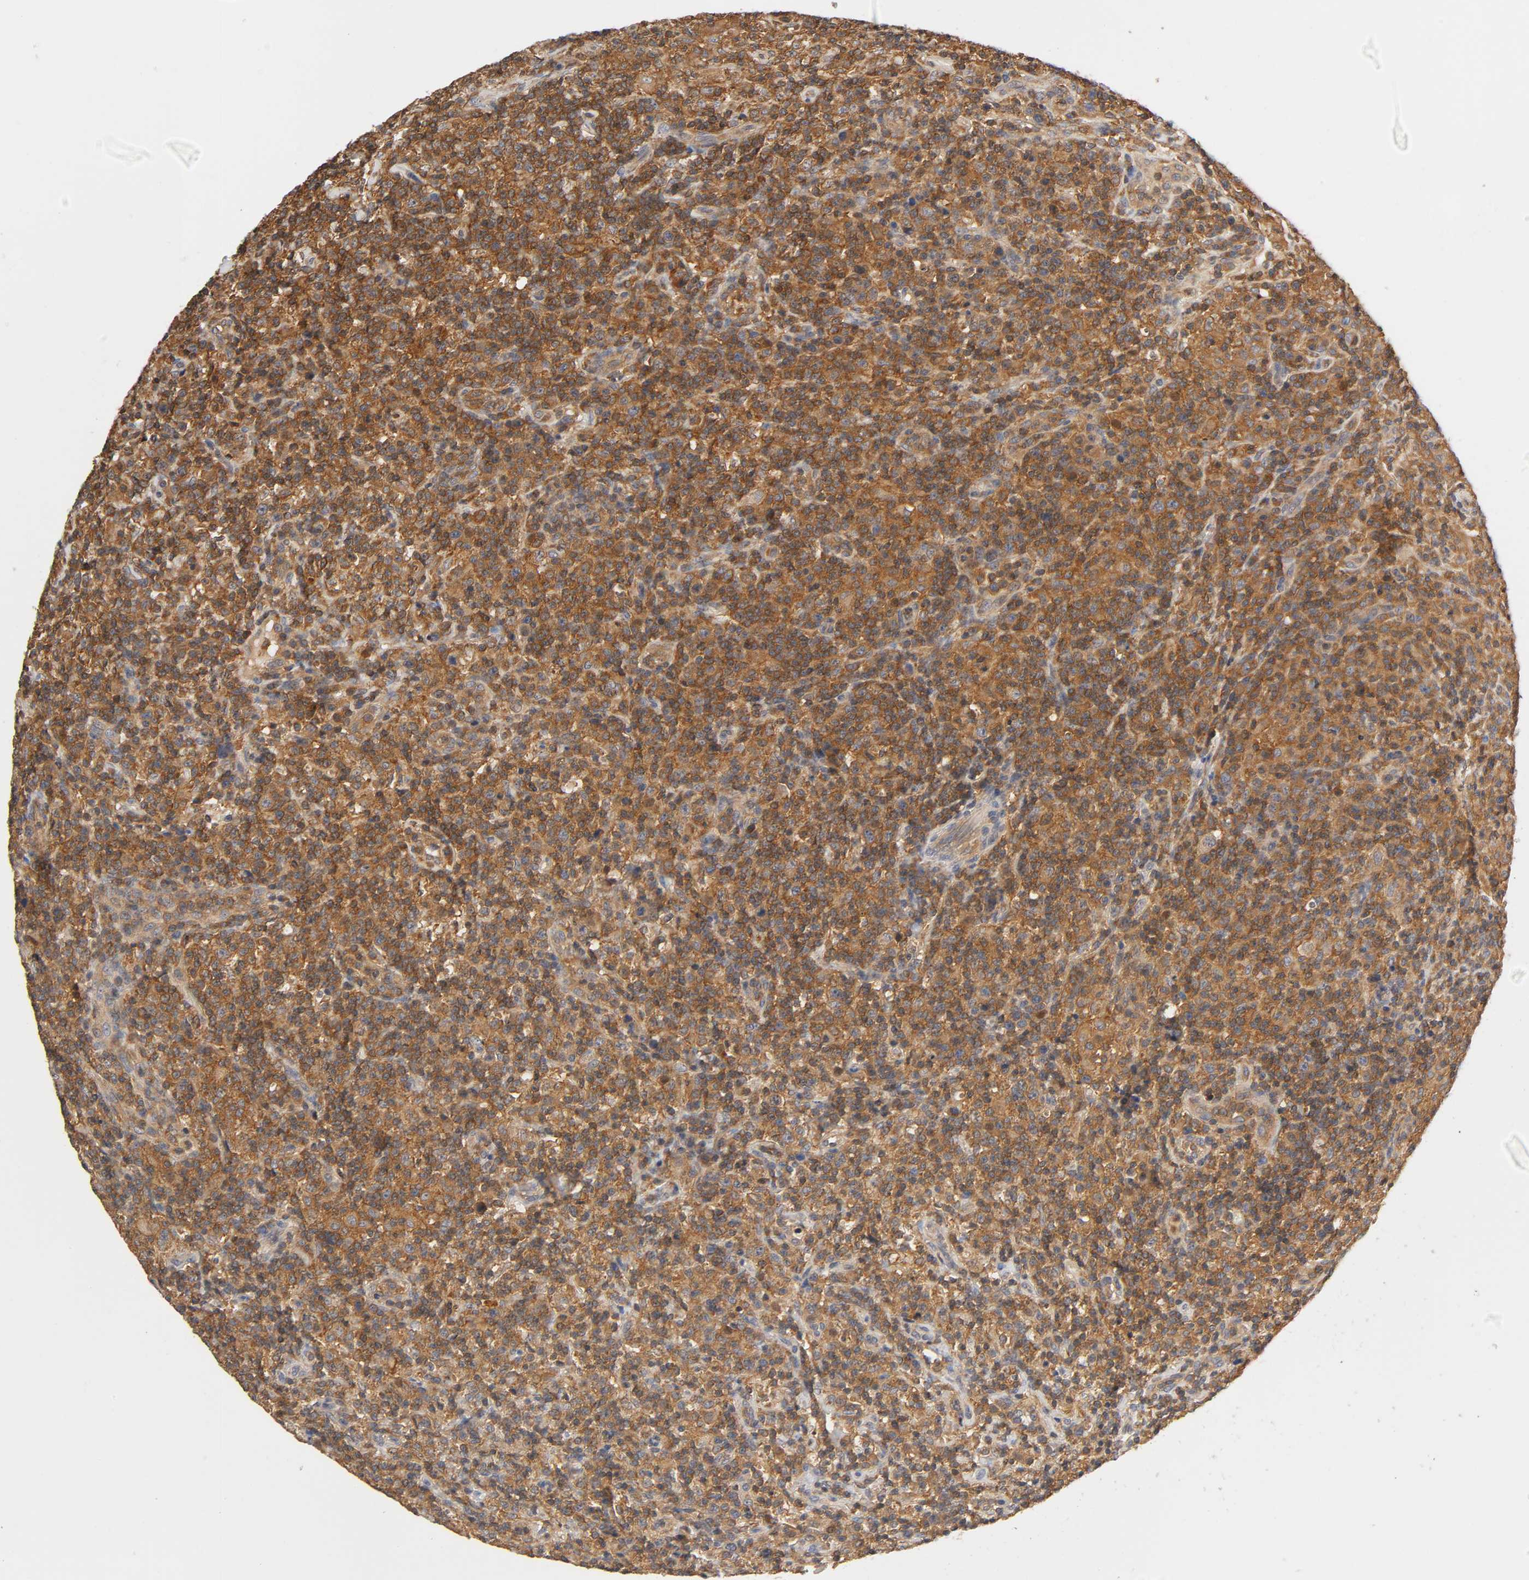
{"staining": {"intensity": "strong", "quantity": ">75%", "location": "cytoplasmic/membranous"}, "tissue": "lymphoma", "cell_type": "Tumor cells", "image_type": "cancer", "snomed": [{"axis": "morphology", "description": "Hodgkin's disease, NOS"}, {"axis": "topography", "description": "Lymph node"}], "caption": "Immunohistochemistry (DAB) staining of lymphoma displays strong cytoplasmic/membranous protein expression in about >75% of tumor cells.", "gene": "ACTR2", "patient": {"sex": "male", "age": 65}}